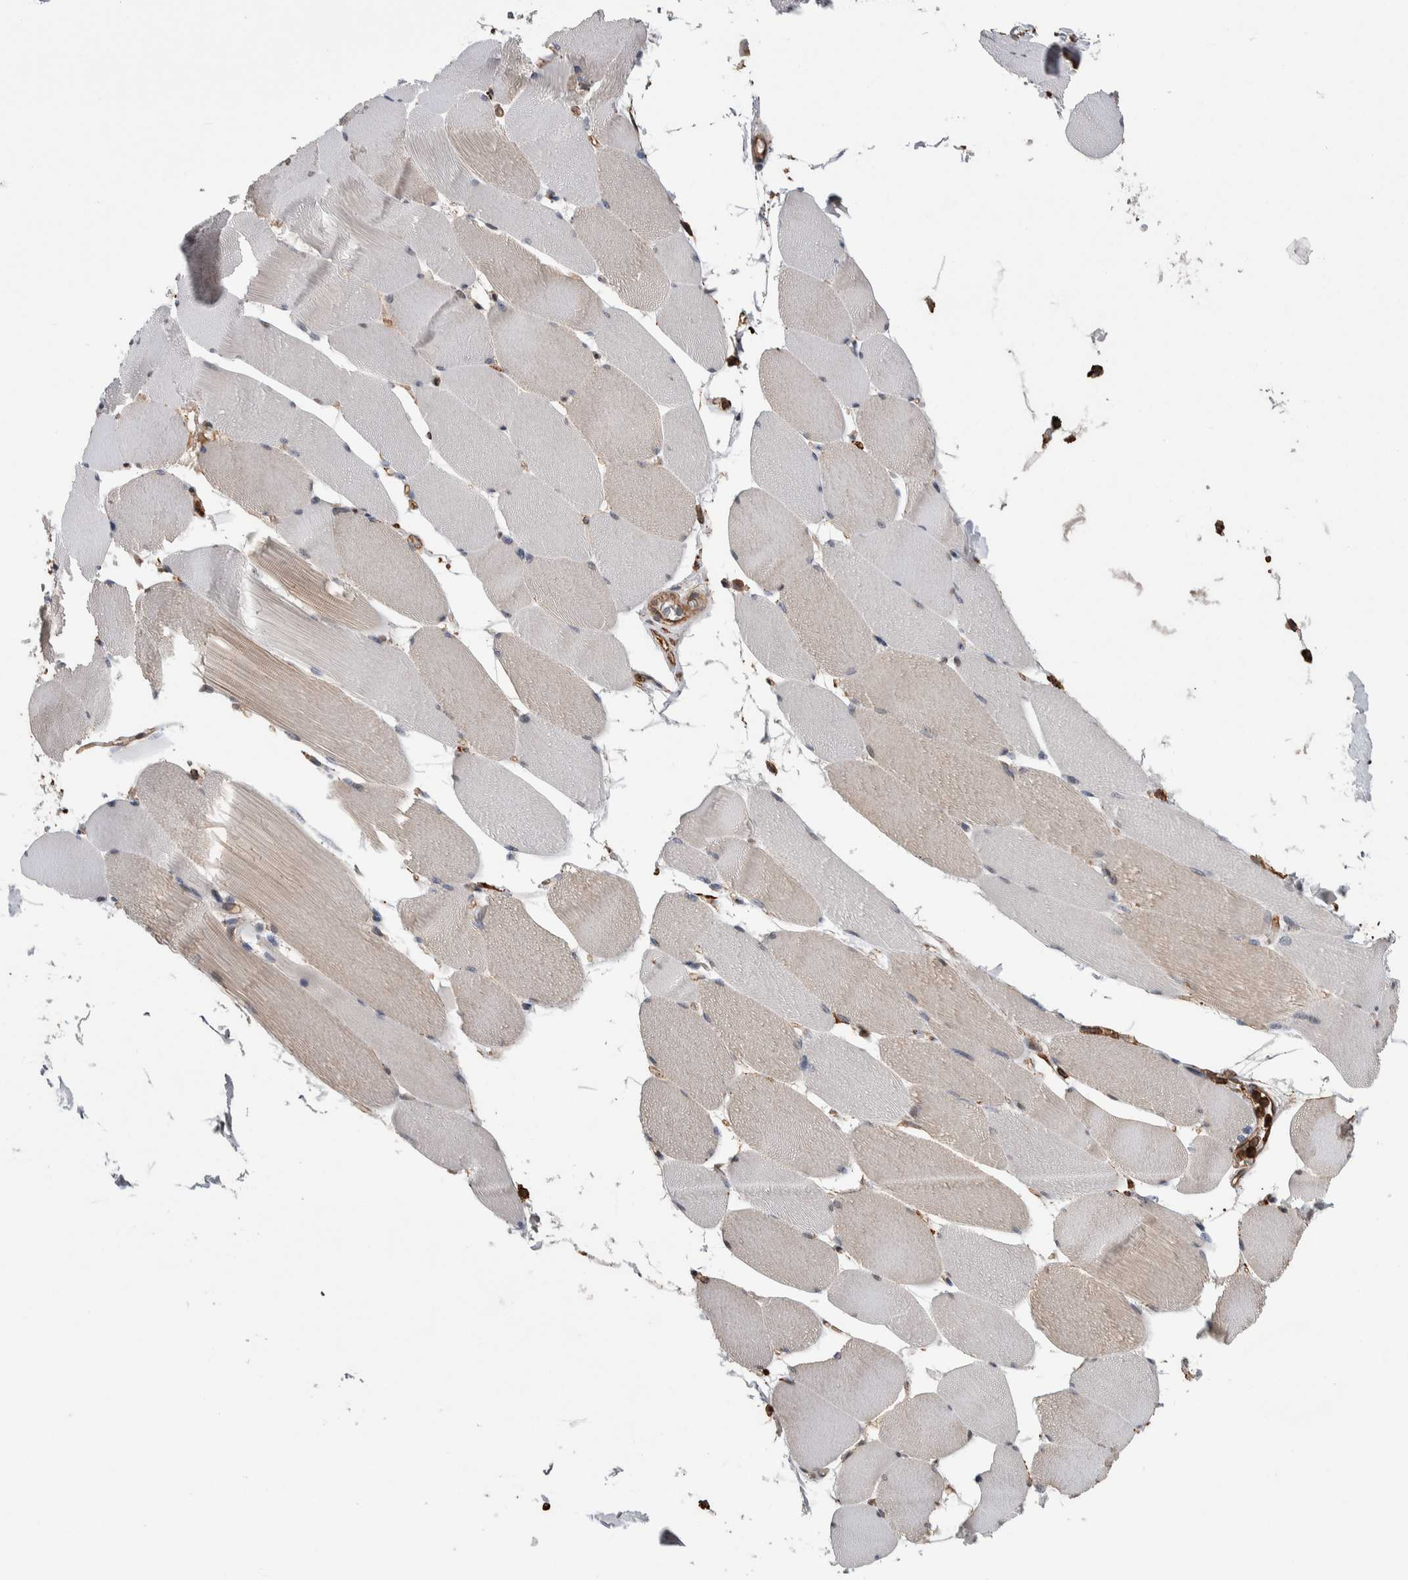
{"staining": {"intensity": "weak", "quantity": "<25%", "location": "cytoplasmic/membranous"}, "tissue": "skeletal muscle", "cell_type": "Myocytes", "image_type": "normal", "snomed": [{"axis": "morphology", "description": "Normal tissue, NOS"}, {"axis": "topography", "description": "Skeletal muscle"}], "caption": "This is an immunohistochemistry image of normal skeletal muscle. There is no positivity in myocytes.", "gene": "ENPP2", "patient": {"sex": "male", "age": 62}}